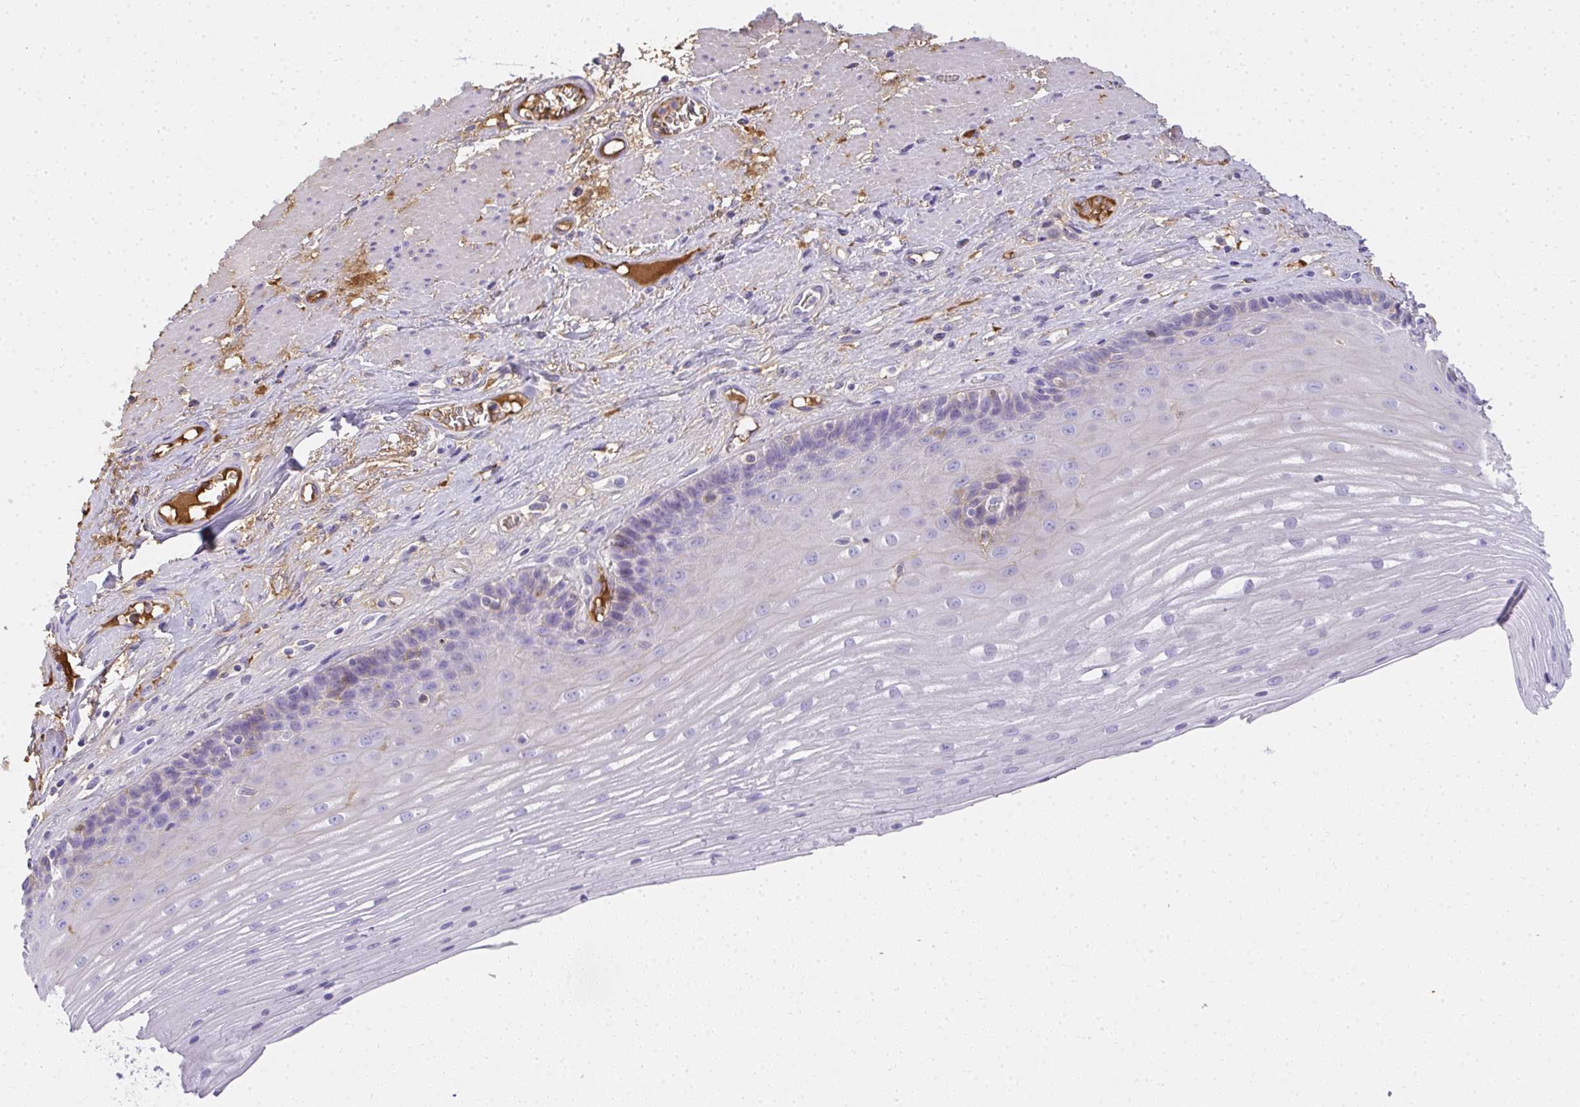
{"staining": {"intensity": "negative", "quantity": "none", "location": "none"}, "tissue": "esophagus", "cell_type": "Squamous epithelial cells", "image_type": "normal", "snomed": [{"axis": "morphology", "description": "Normal tissue, NOS"}, {"axis": "topography", "description": "Esophagus"}], "caption": "This histopathology image is of unremarkable esophagus stained with immunohistochemistry (IHC) to label a protein in brown with the nuclei are counter-stained blue. There is no positivity in squamous epithelial cells.", "gene": "ZSWIM3", "patient": {"sex": "male", "age": 62}}